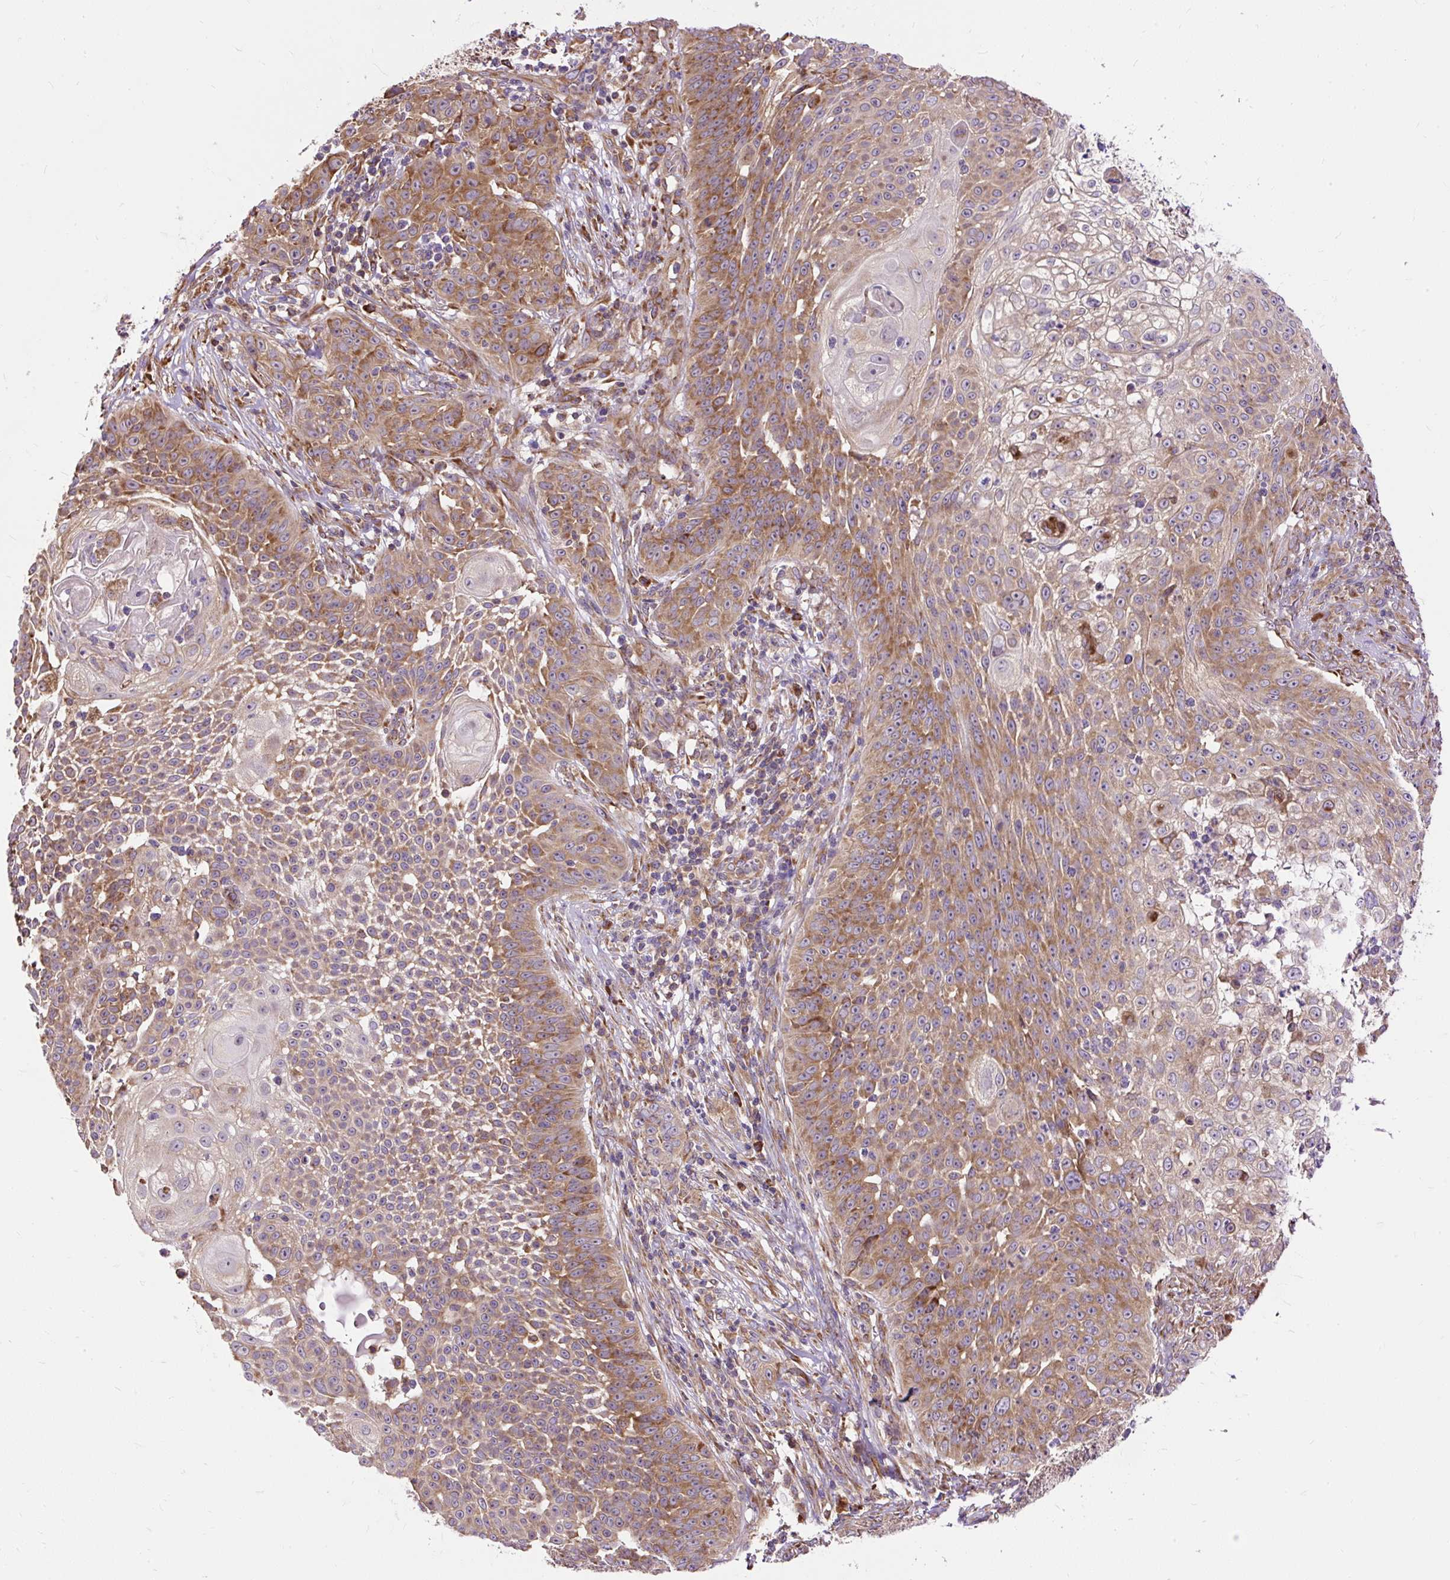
{"staining": {"intensity": "moderate", "quantity": ">75%", "location": "cytoplasmic/membranous"}, "tissue": "skin cancer", "cell_type": "Tumor cells", "image_type": "cancer", "snomed": [{"axis": "morphology", "description": "Squamous cell carcinoma, NOS"}, {"axis": "topography", "description": "Skin"}], "caption": "This is an image of immunohistochemistry staining of skin cancer (squamous cell carcinoma), which shows moderate staining in the cytoplasmic/membranous of tumor cells.", "gene": "RPS5", "patient": {"sex": "male", "age": 24}}